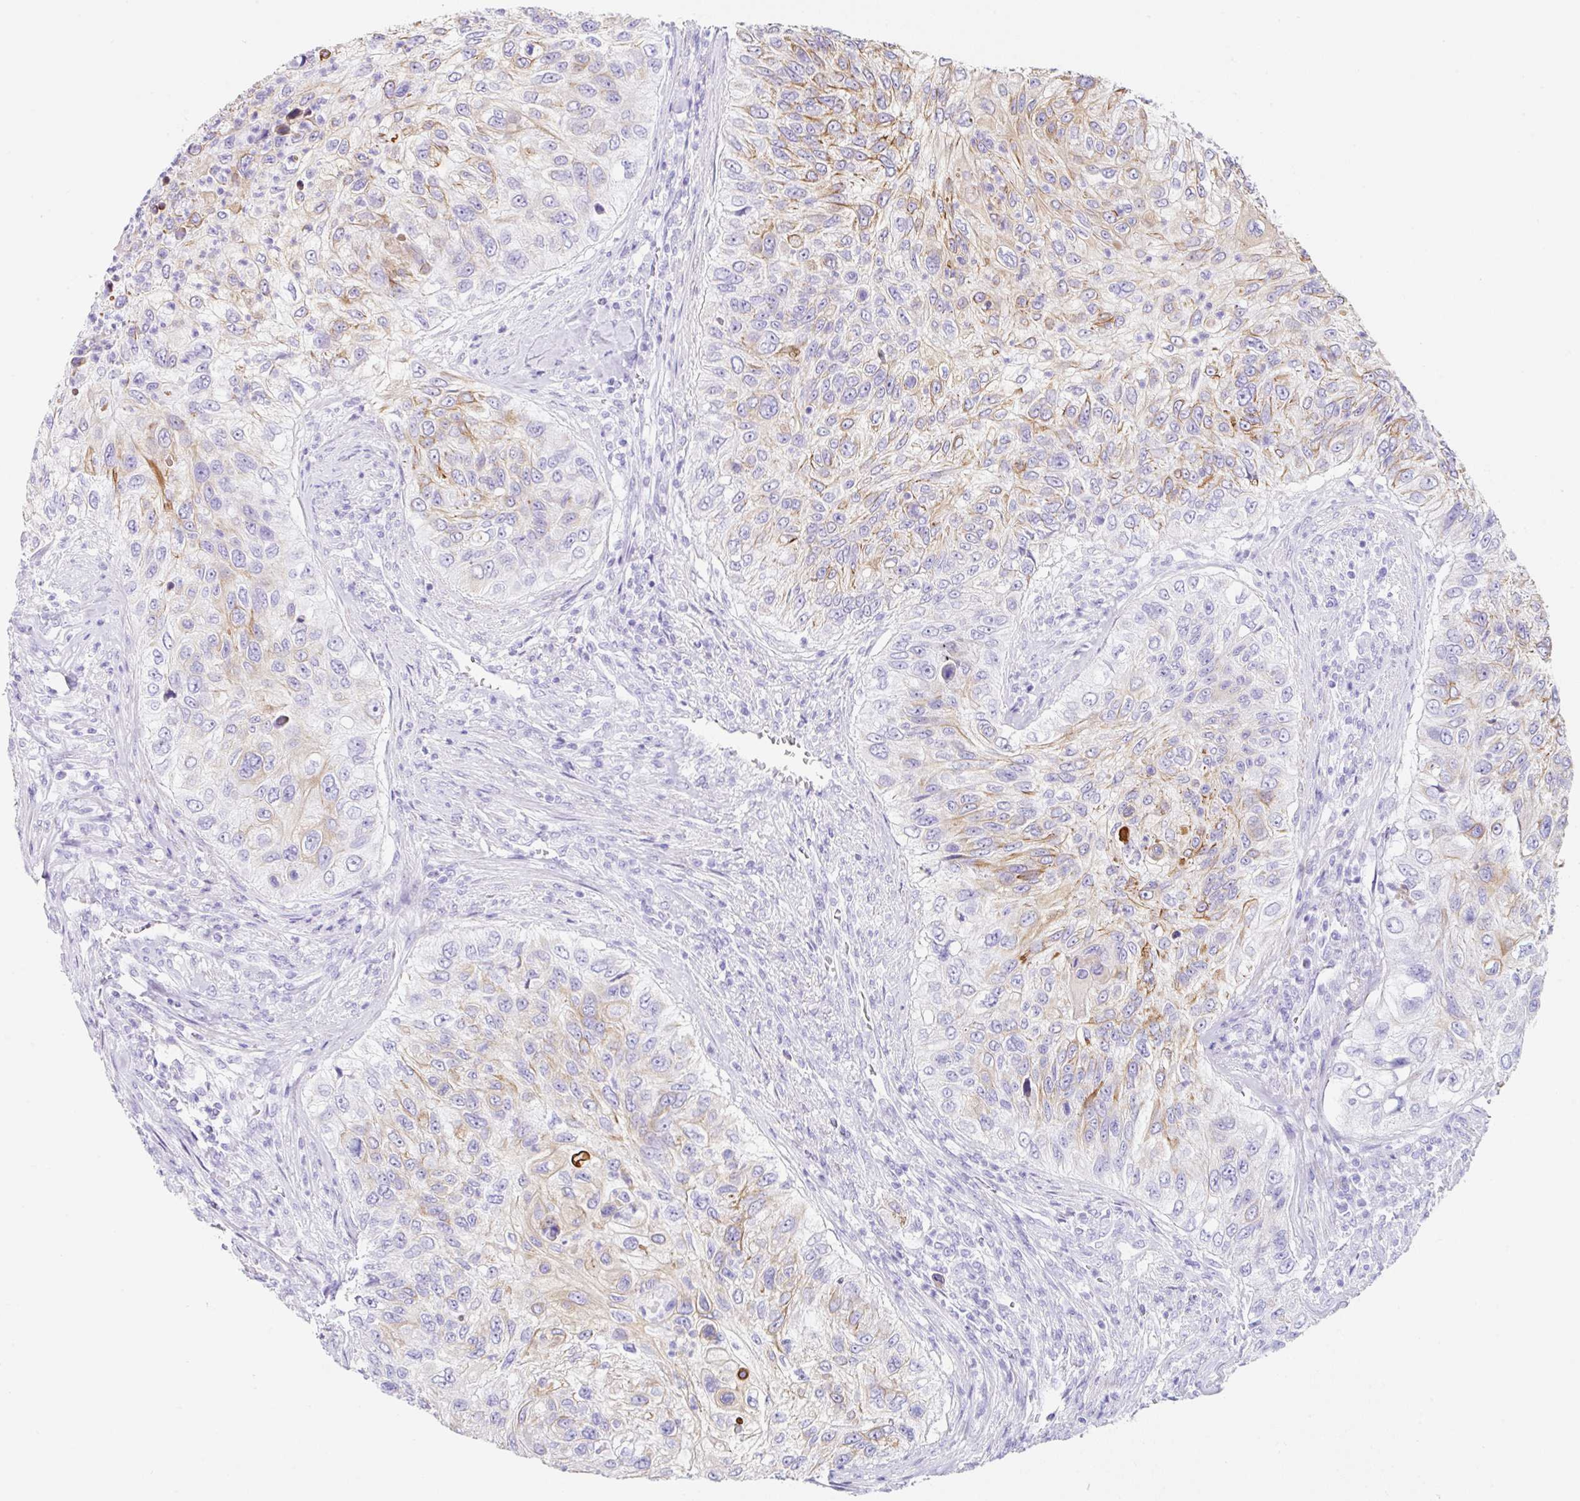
{"staining": {"intensity": "moderate", "quantity": "25%-75%", "location": "cytoplasmic/membranous"}, "tissue": "urothelial cancer", "cell_type": "Tumor cells", "image_type": "cancer", "snomed": [{"axis": "morphology", "description": "Urothelial carcinoma, High grade"}, {"axis": "topography", "description": "Urinary bladder"}], "caption": "Tumor cells show moderate cytoplasmic/membranous staining in approximately 25%-75% of cells in high-grade urothelial carcinoma.", "gene": "CLDND2", "patient": {"sex": "female", "age": 60}}